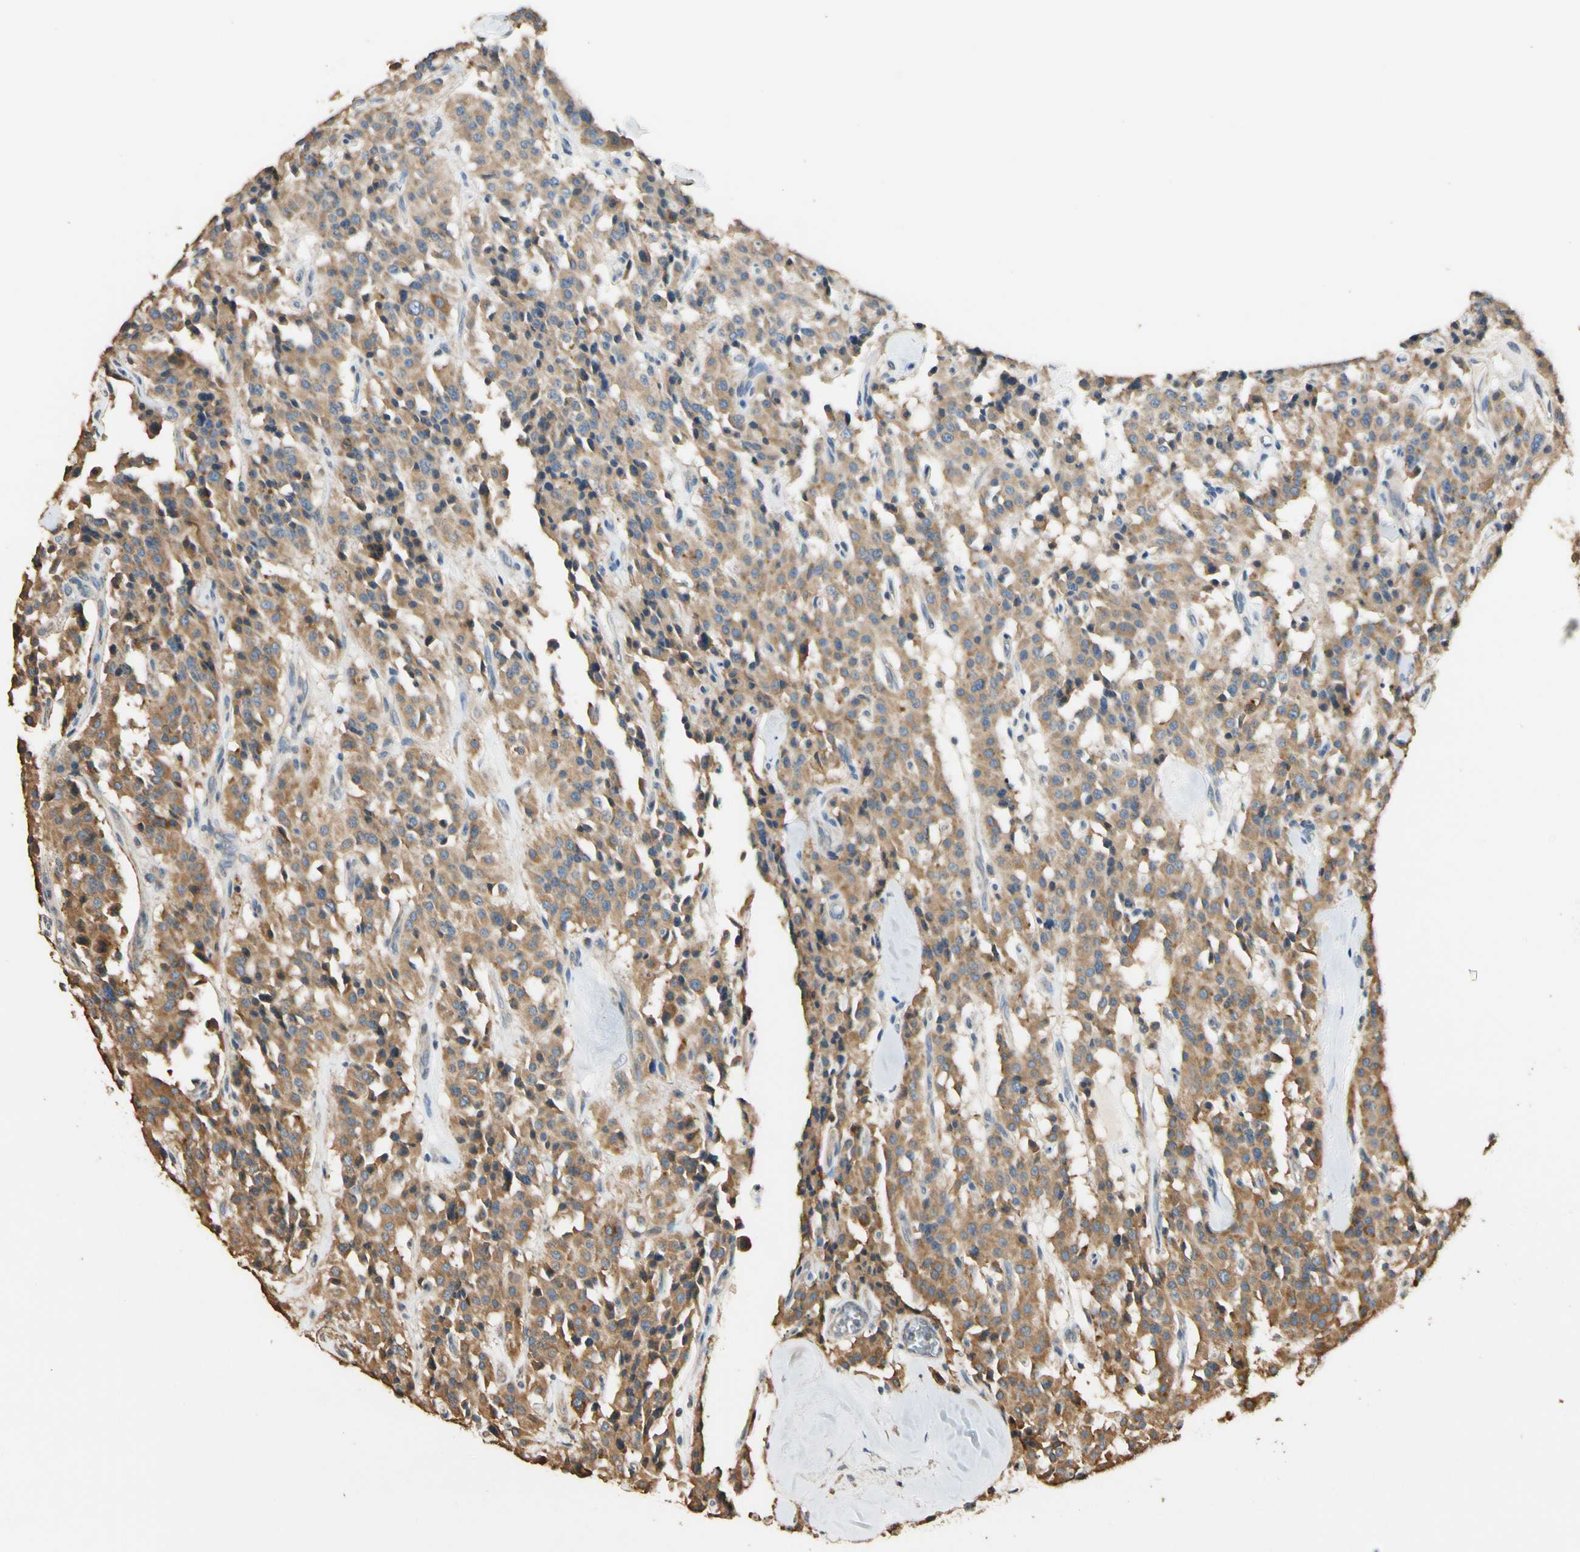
{"staining": {"intensity": "moderate", "quantity": ">75%", "location": "cytoplasmic/membranous"}, "tissue": "carcinoid", "cell_type": "Tumor cells", "image_type": "cancer", "snomed": [{"axis": "morphology", "description": "Carcinoid, malignant, NOS"}, {"axis": "topography", "description": "Lung"}], "caption": "IHC of human carcinoid shows medium levels of moderate cytoplasmic/membranous expression in about >75% of tumor cells.", "gene": "STX18", "patient": {"sex": "male", "age": 30}}